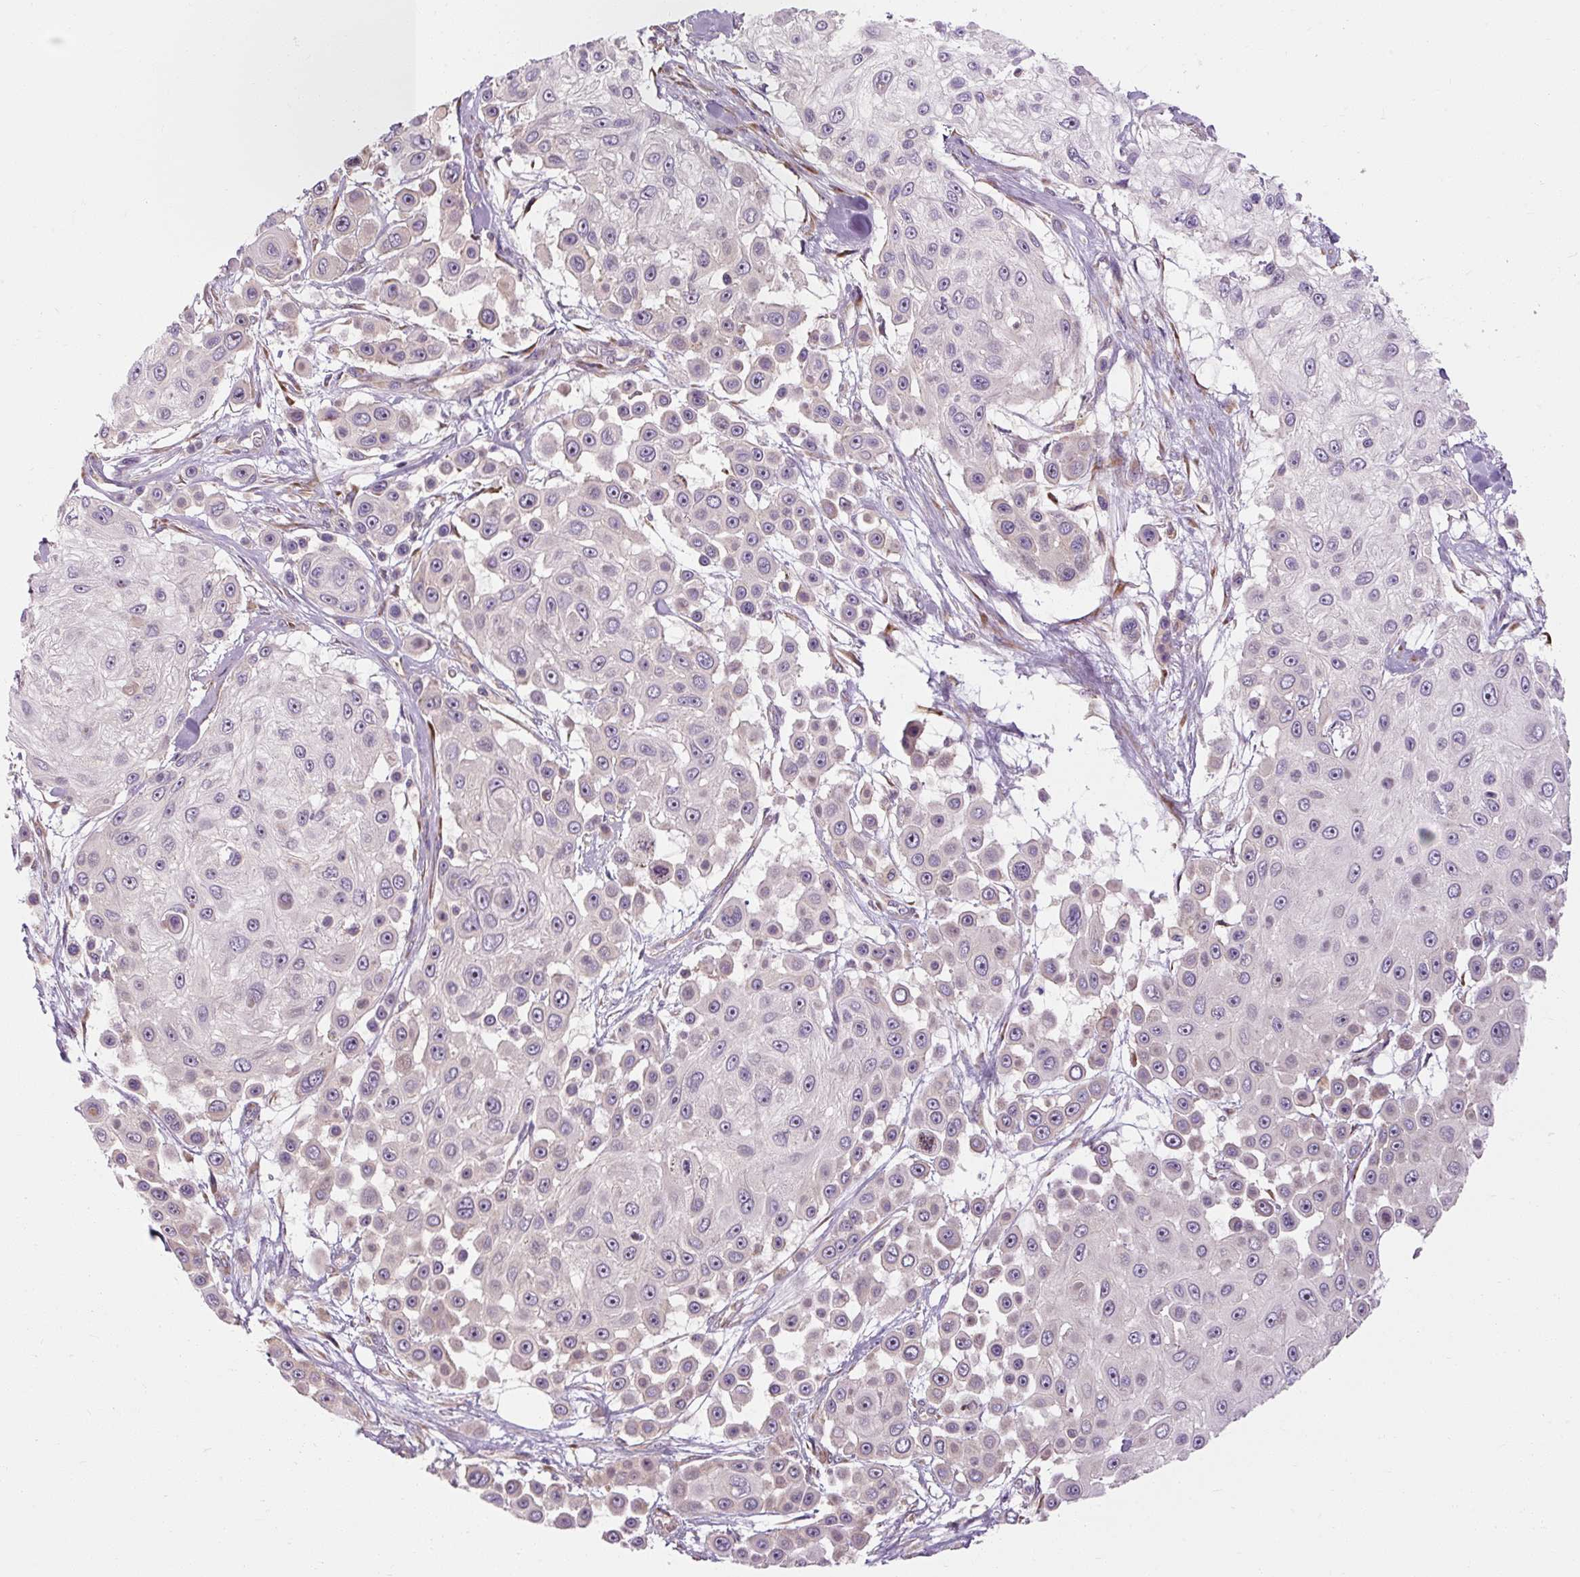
{"staining": {"intensity": "weak", "quantity": "<25%", "location": "cytoplasmic/membranous"}, "tissue": "skin cancer", "cell_type": "Tumor cells", "image_type": "cancer", "snomed": [{"axis": "morphology", "description": "Squamous cell carcinoma, NOS"}, {"axis": "topography", "description": "Skin"}], "caption": "Tumor cells show no significant protein staining in skin cancer.", "gene": "PRSS48", "patient": {"sex": "male", "age": 67}}